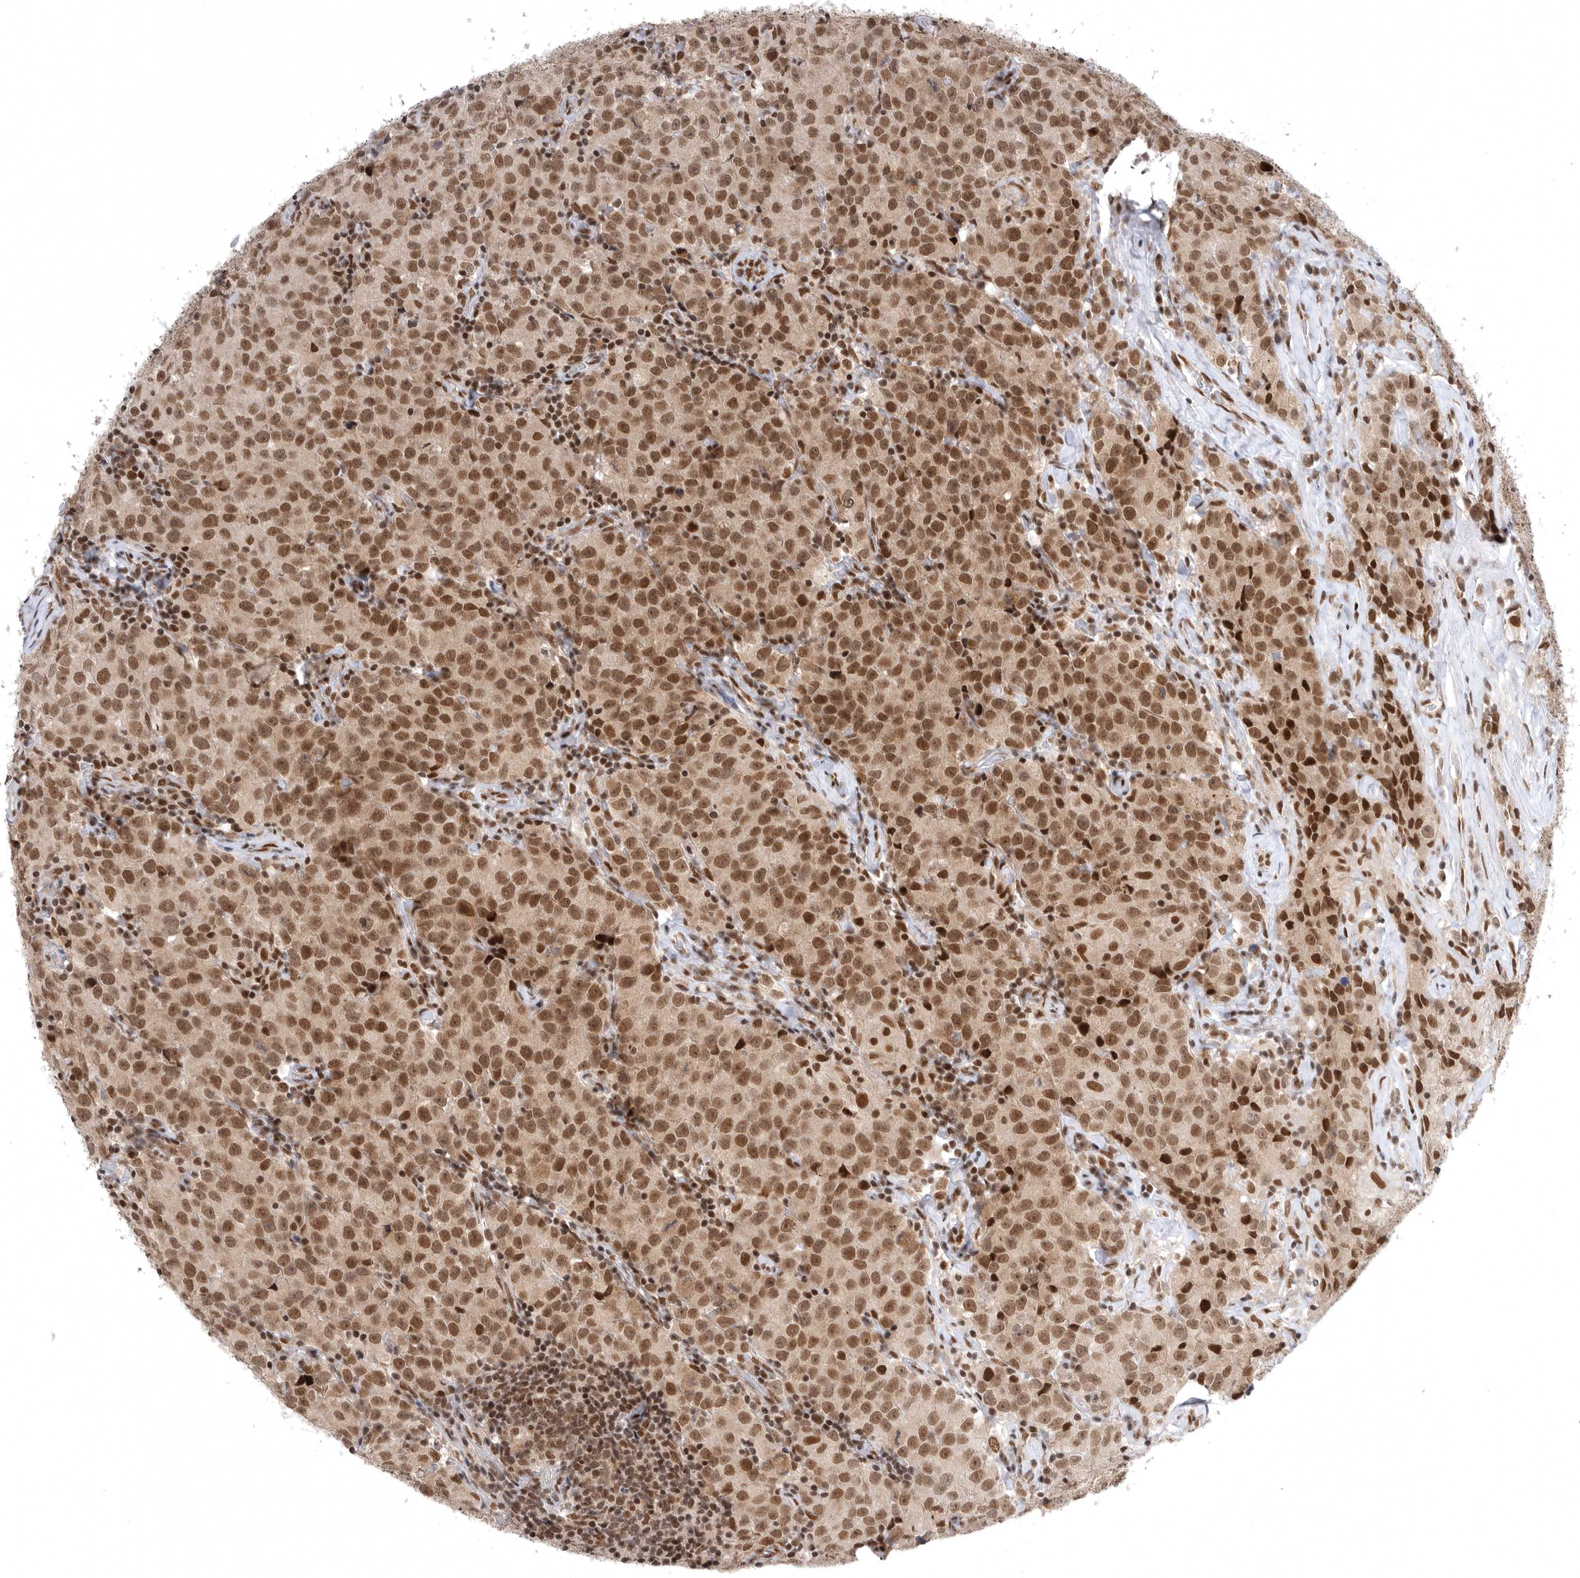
{"staining": {"intensity": "strong", "quantity": ">75%", "location": "nuclear"}, "tissue": "testis cancer", "cell_type": "Tumor cells", "image_type": "cancer", "snomed": [{"axis": "morphology", "description": "Seminoma, NOS"}, {"axis": "morphology", "description": "Carcinoma, Embryonal, NOS"}, {"axis": "topography", "description": "Testis"}], "caption": "Protein expression analysis of human testis seminoma reveals strong nuclear expression in about >75% of tumor cells.", "gene": "ZNF830", "patient": {"sex": "male", "age": 43}}